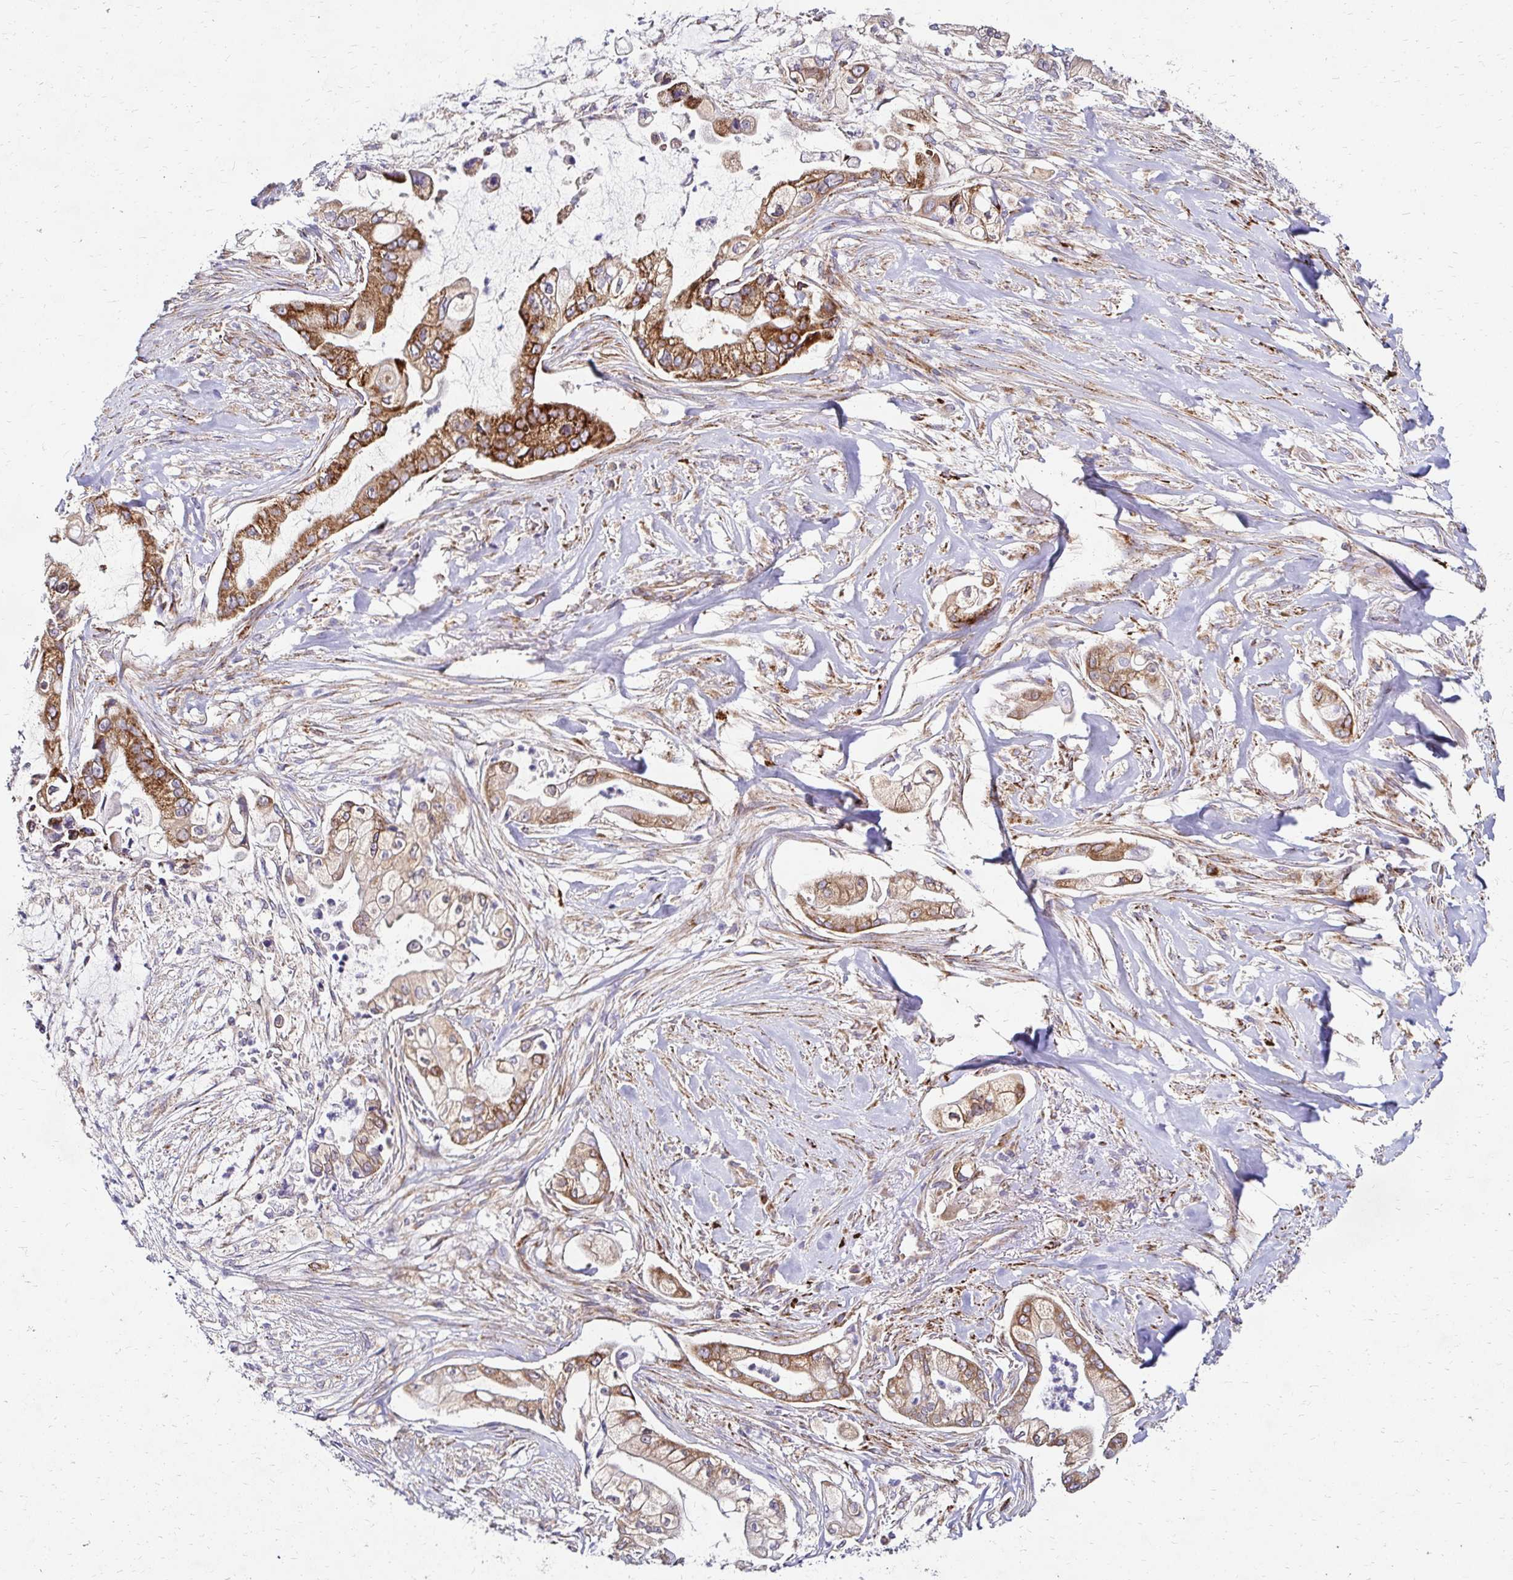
{"staining": {"intensity": "strong", "quantity": "<25%", "location": "cytoplasmic/membranous"}, "tissue": "pancreatic cancer", "cell_type": "Tumor cells", "image_type": "cancer", "snomed": [{"axis": "morphology", "description": "Adenocarcinoma, NOS"}, {"axis": "topography", "description": "Pancreas"}], "caption": "The photomicrograph reveals immunohistochemical staining of adenocarcinoma (pancreatic). There is strong cytoplasmic/membranous positivity is identified in approximately <25% of tumor cells.", "gene": "IDUA", "patient": {"sex": "female", "age": 69}}